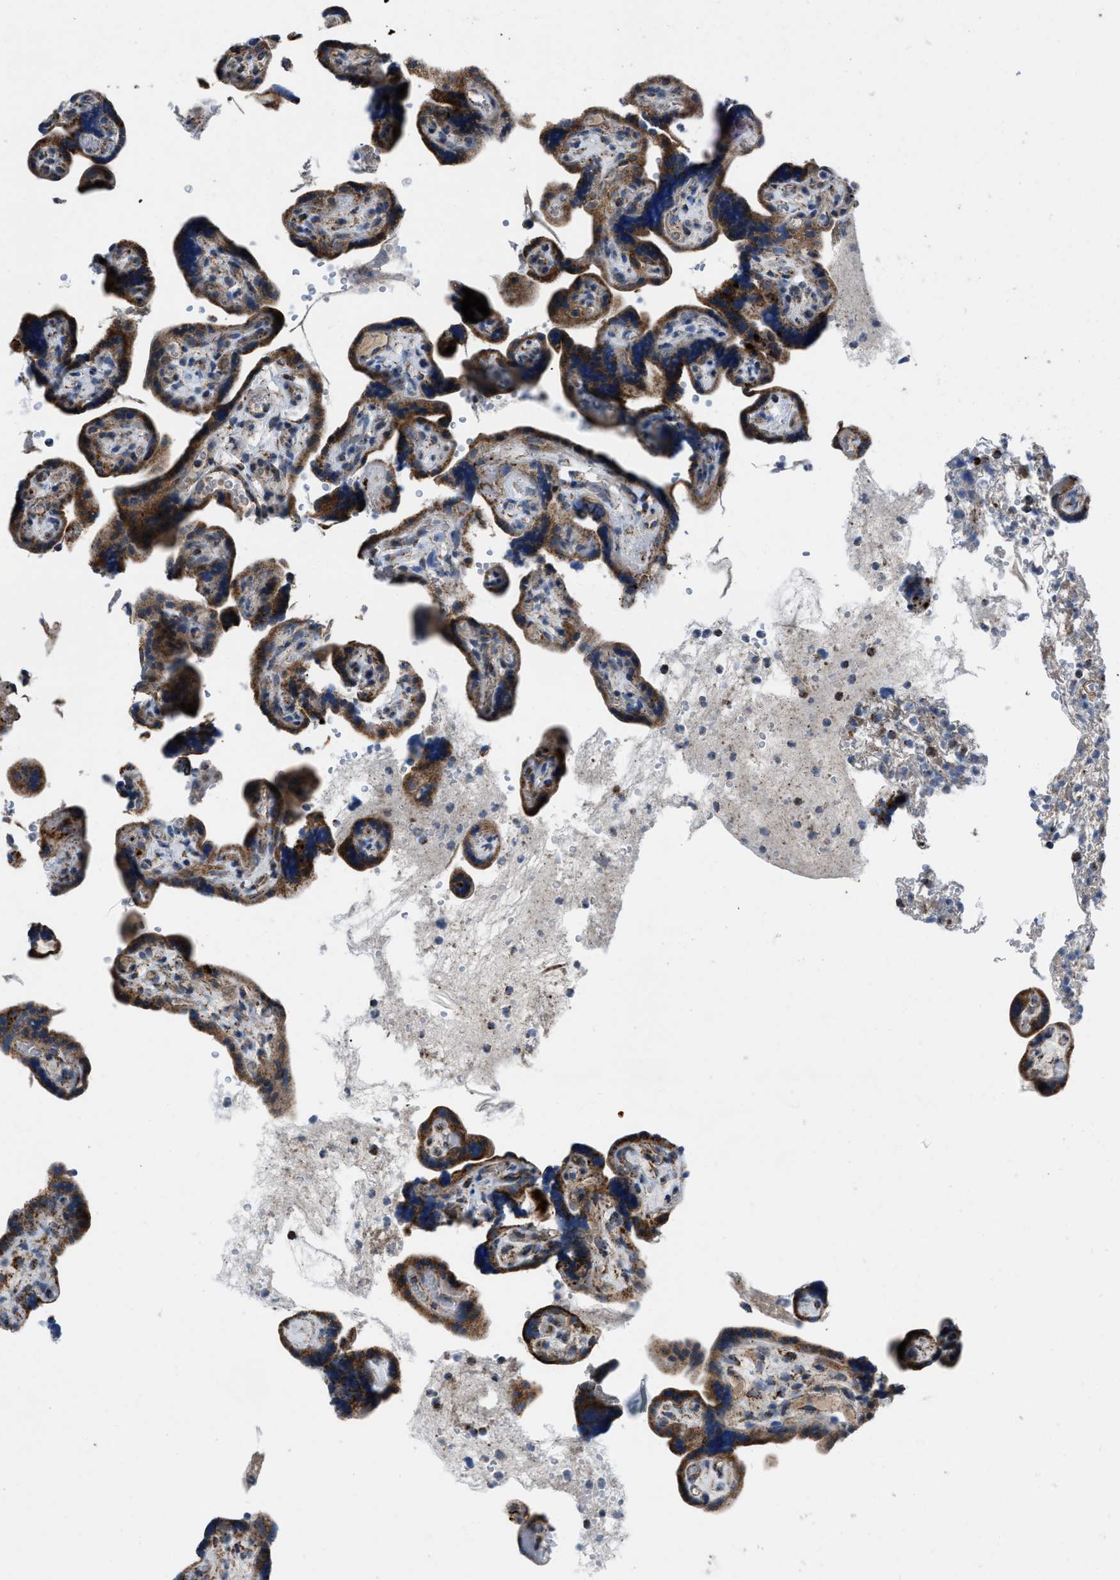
{"staining": {"intensity": "weak", "quantity": ">75%", "location": "cytoplasmic/membranous"}, "tissue": "placenta", "cell_type": "Decidual cells", "image_type": "normal", "snomed": [{"axis": "morphology", "description": "Normal tissue, NOS"}, {"axis": "topography", "description": "Placenta"}], "caption": "The image displays staining of benign placenta, revealing weak cytoplasmic/membranous protein positivity (brown color) within decidual cells. (DAB (3,3'-diaminobenzidine) IHC, brown staining for protein, blue staining for nuclei).", "gene": "NSD3", "patient": {"sex": "female", "age": 30}}